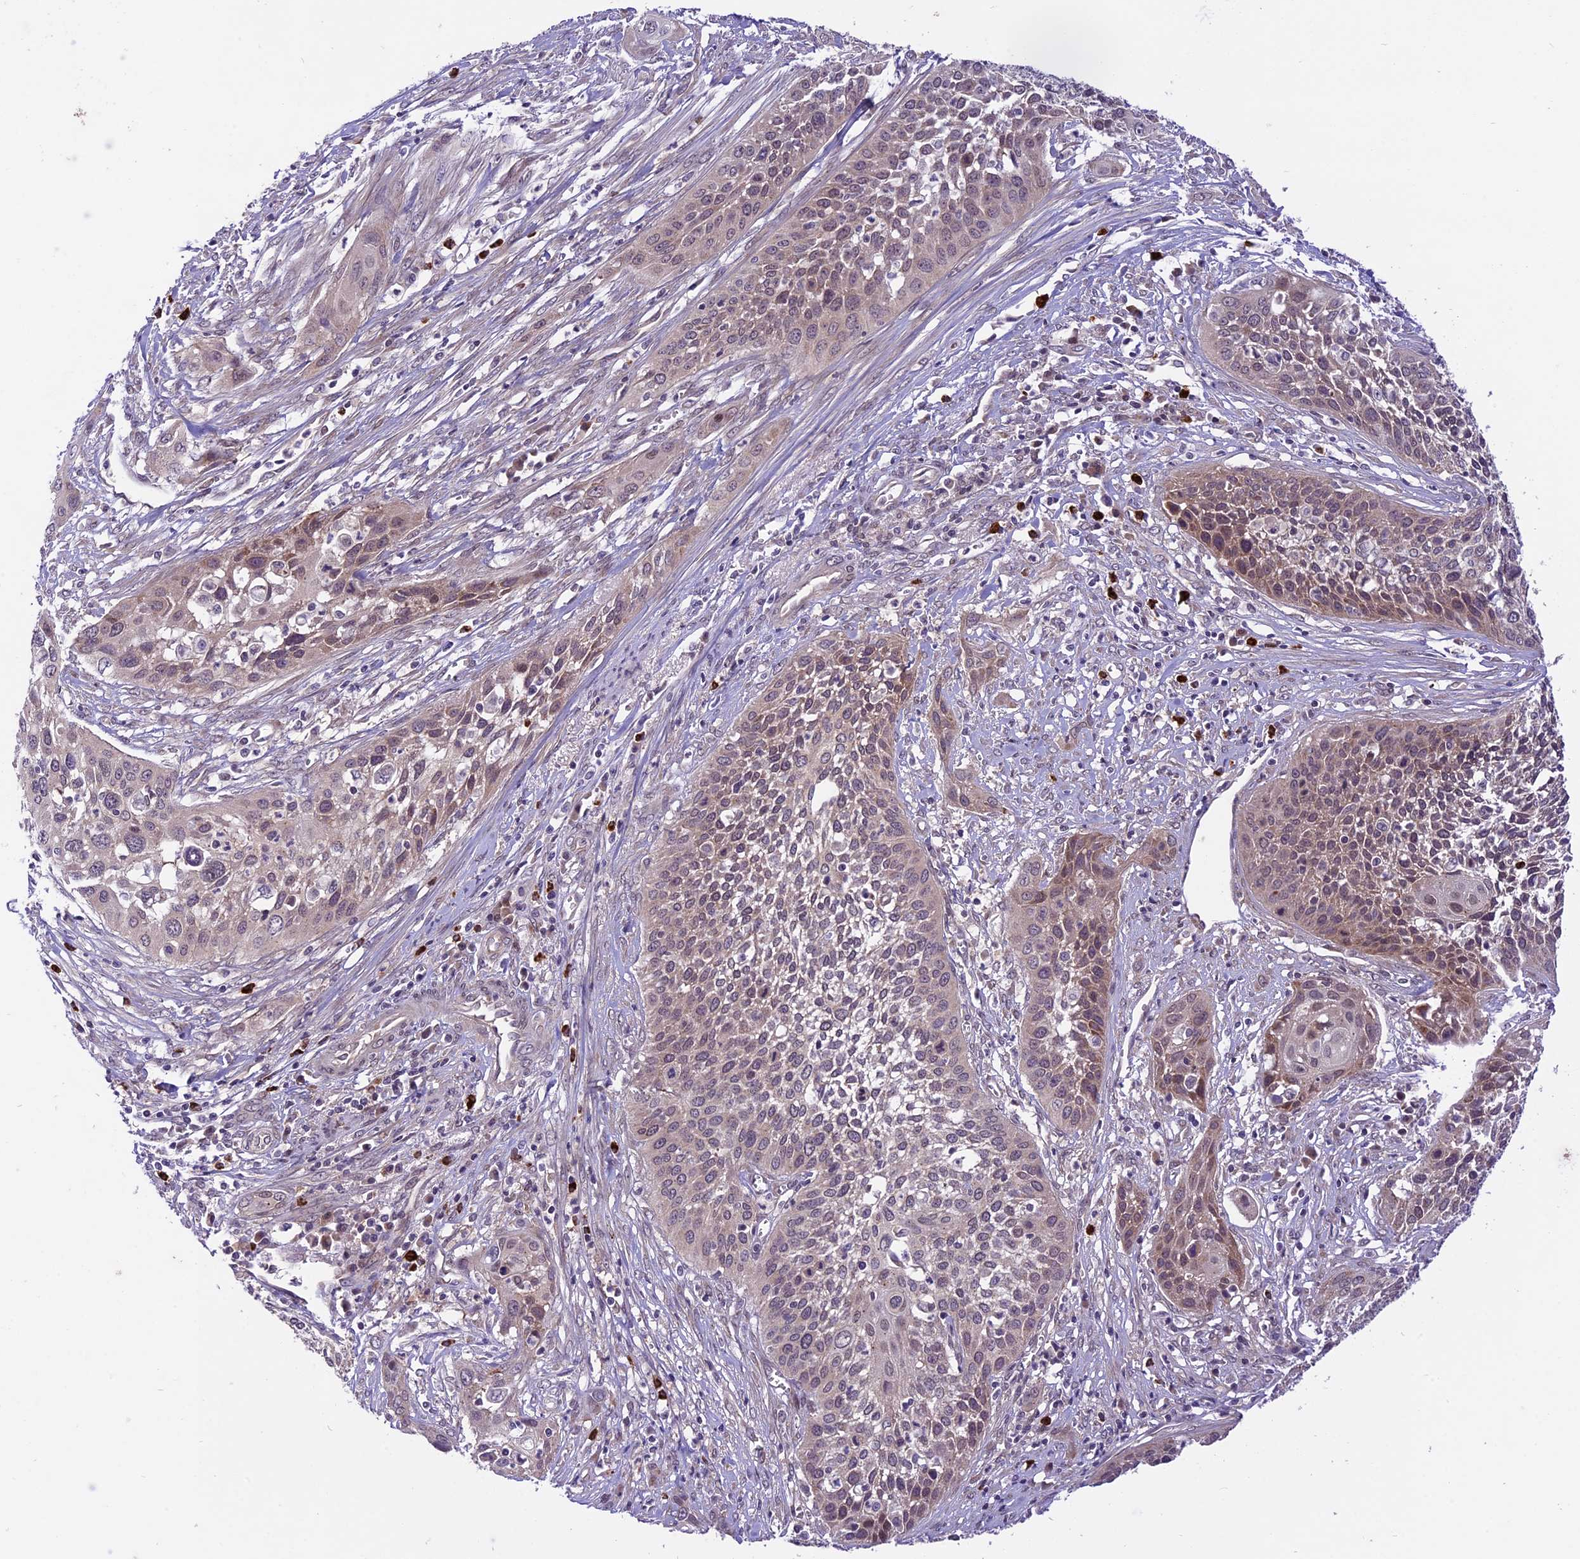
{"staining": {"intensity": "weak", "quantity": "25%-75%", "location": "cytoplasmic/membranous"}, "tissue": "cervical cancer", "cell_type": "Tumor cells", "image_type": "cancer", "snomed": [{"axis": "morphology", "description": "Squamous cell carcinoma, NOS"}, {"axis": "topography", "description": "Cervix"}], "caption": "Weak cytoplasmic/membranous positivity is appreciated in approximately 25%-75% of tumor cells in squamous cell carcinoma (cervical). (brown staining indicates protein expression, while blue staining denotes nuclei).", "gene": "SPRED1", "patient": {"sex": "female", "age": 34}}